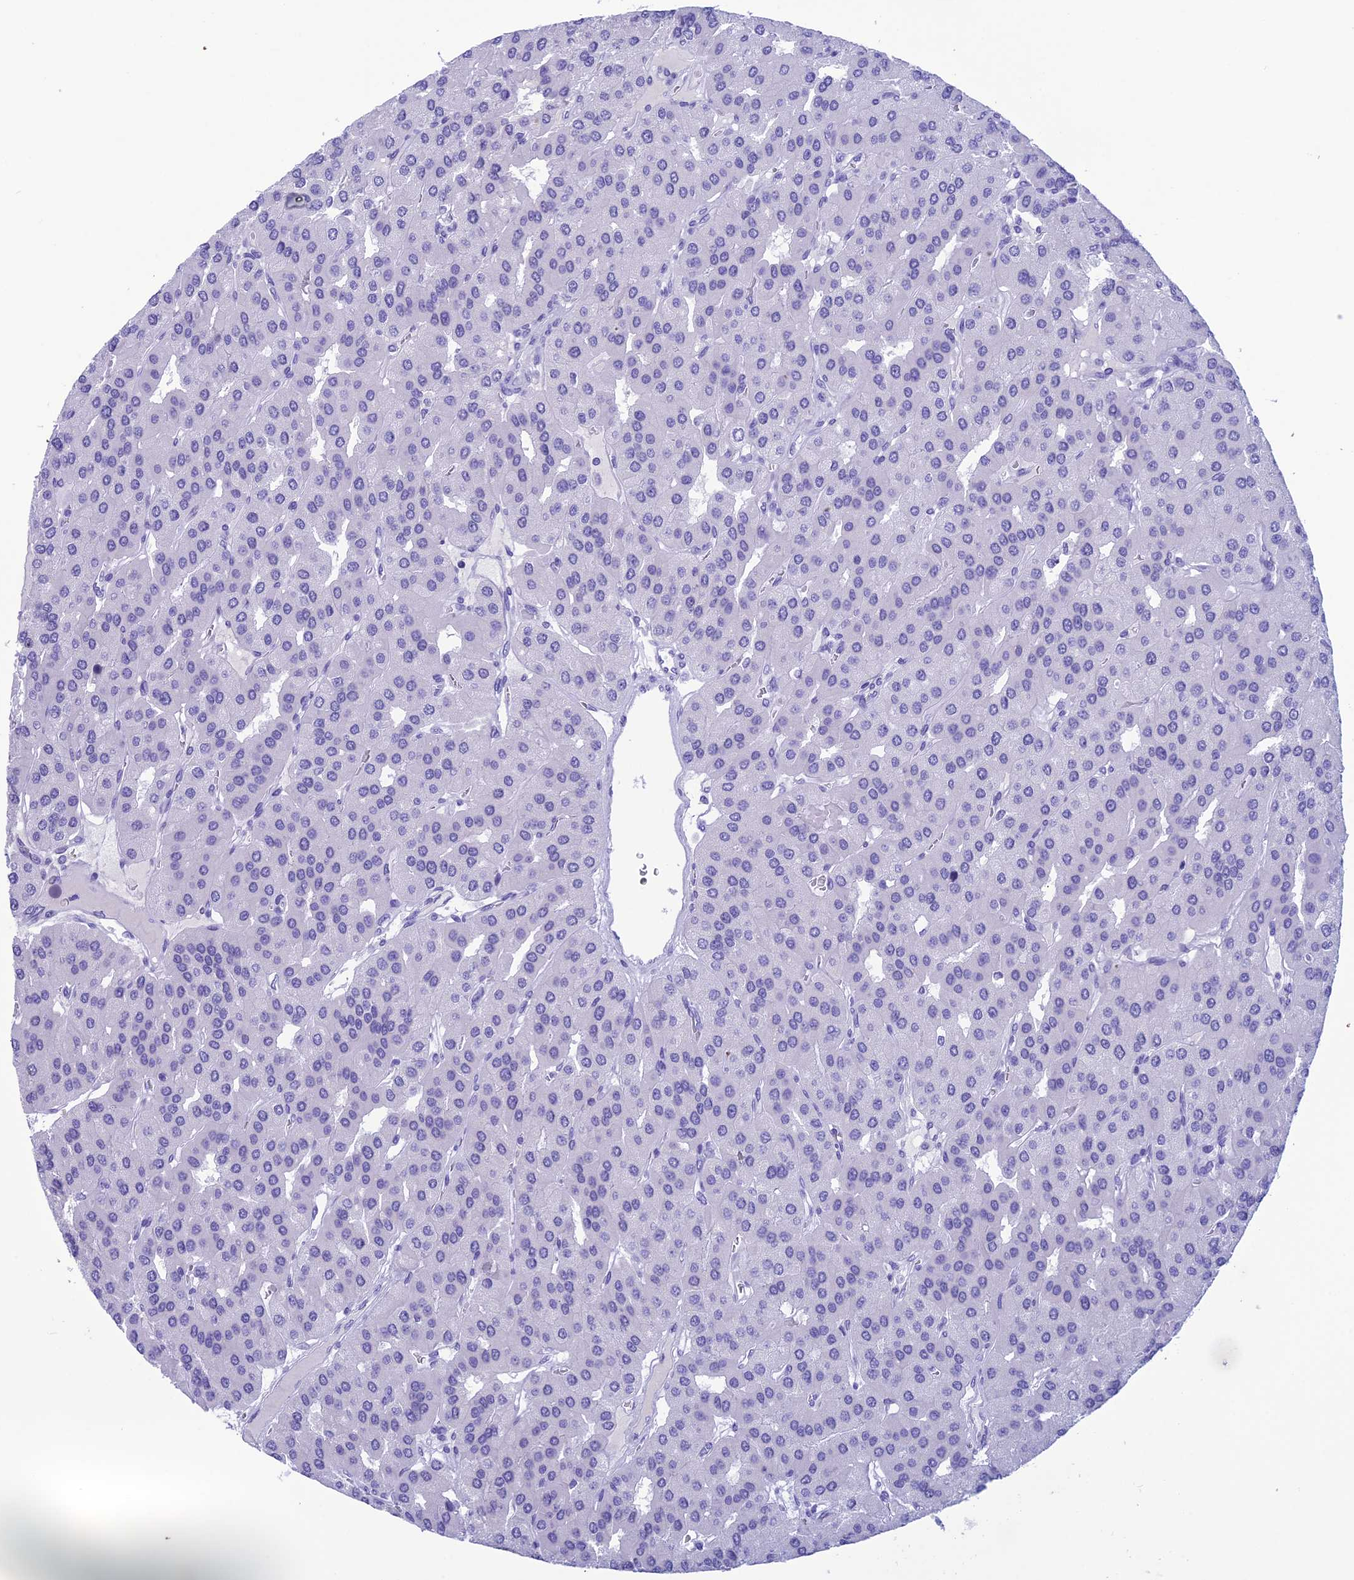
{"staining": {"intensity": "negative", "quantity": "none", "location": "none"}, "tissue": "parathyroid gland", "cell_type": "Glandular cells", "image_type": "normal", "snomed": [{"axis": "morphology", "description": "Normal tissue, NOS"}, {"axis": "morphology", "description": "Adenoma, NOS"}, {"axis": "topography", "description": "Parathyroid gland"}], "caption": "This micrograph is of normal parathyroid gland stained with IHC to label a protein in brown with the nuclei are counter-stained blue. There is no positivity in glandular cells.", "gene": "TRAM1L1", "patient": {"sex": "female", "age": 86}}